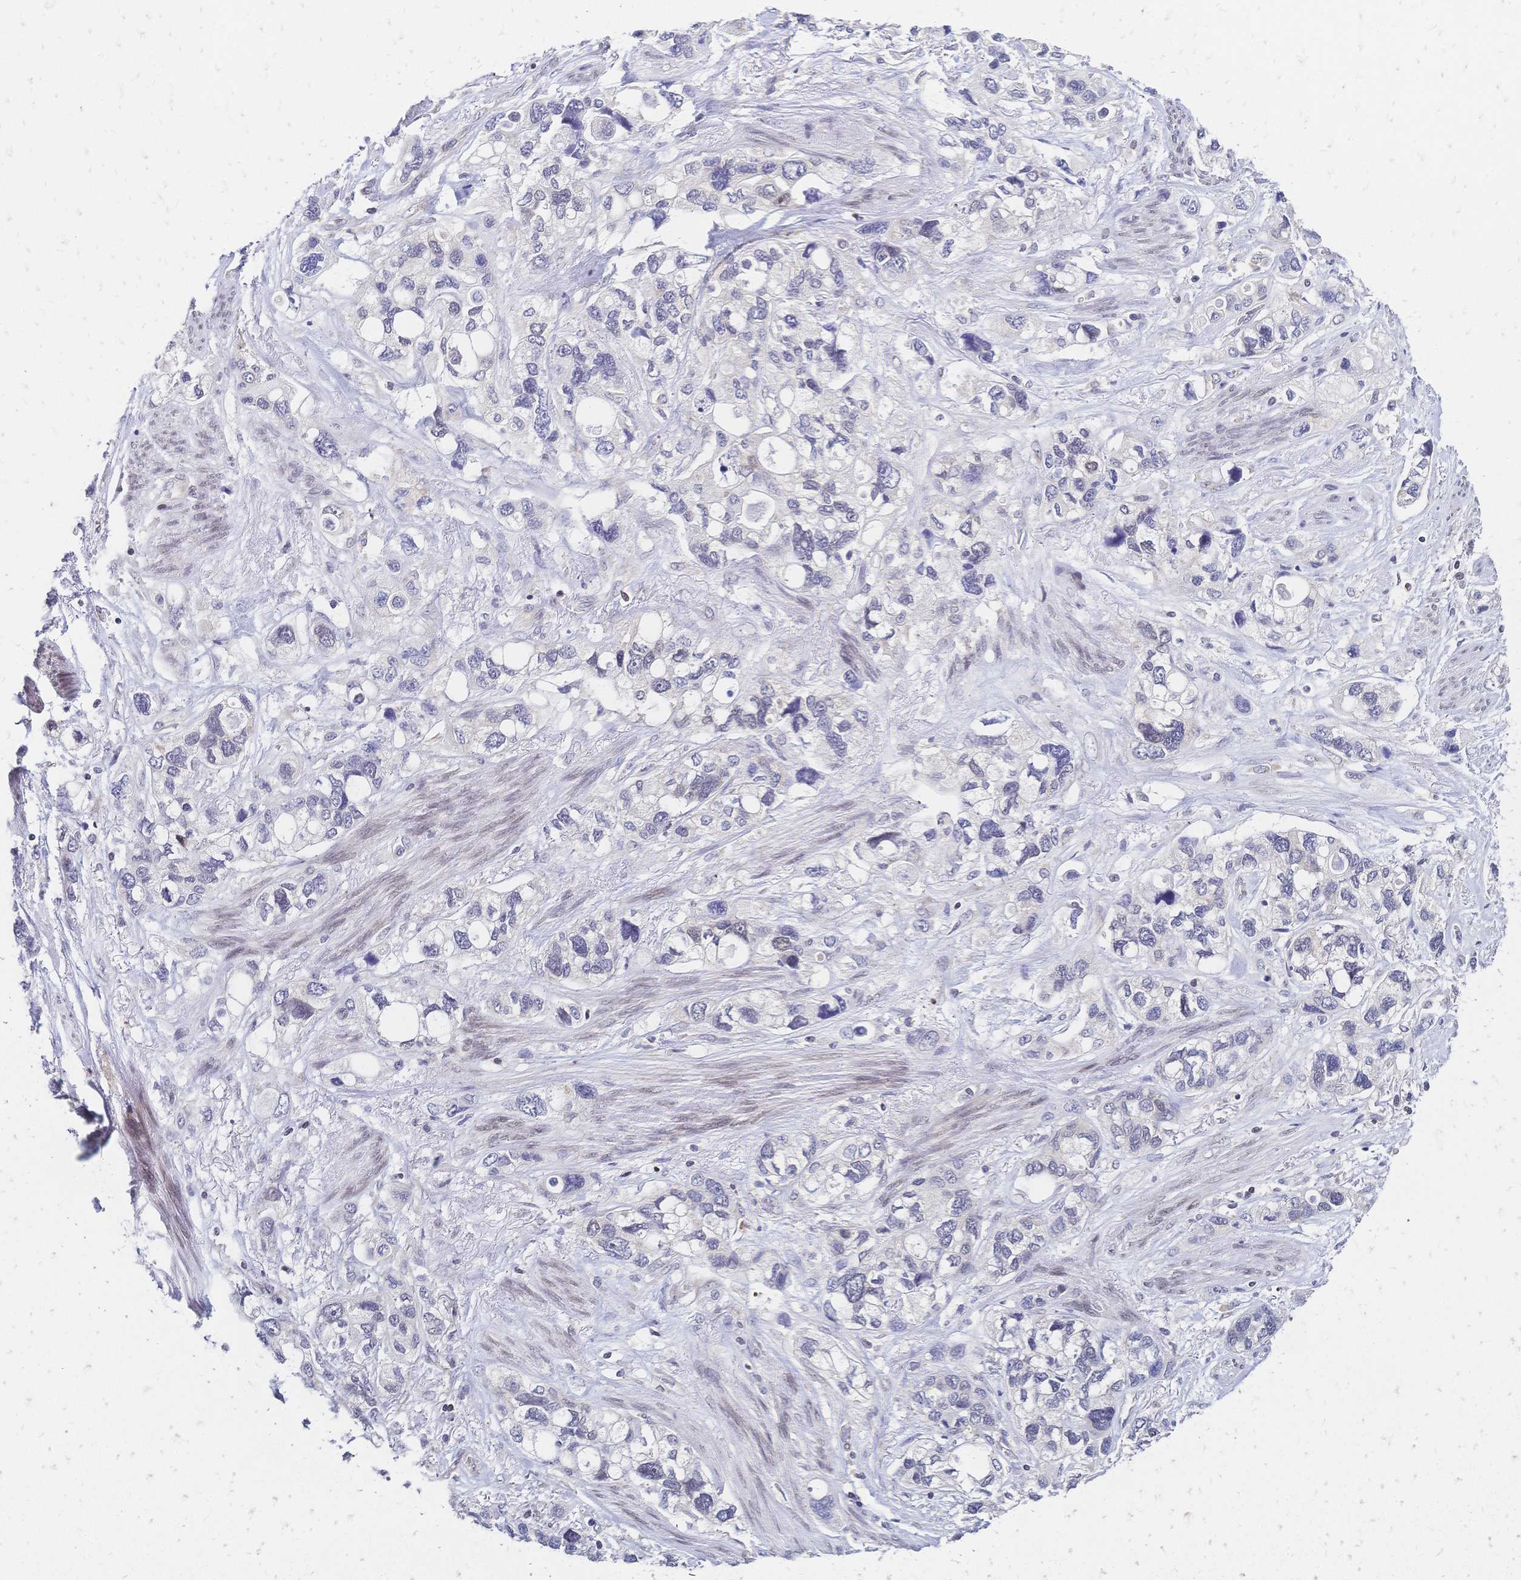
{"staining": {"intensity": "negative", "quantity": "none", "location": "none"}, "tissue": "stomach cancer", "cell_type": "Tumor cells", "image_type": "cancer", "snomed": [{"axis": "morphology", "description": "Adenocarcinoma, NOS"}, {"axis": "topography", "description": "Stomach, upper"}], "caption": "Micrograph shows no protein staining in tumor cells of stomach cancer tissue.", "gene": "CBX7", "patient": {"sex": "female", "age": 81}}